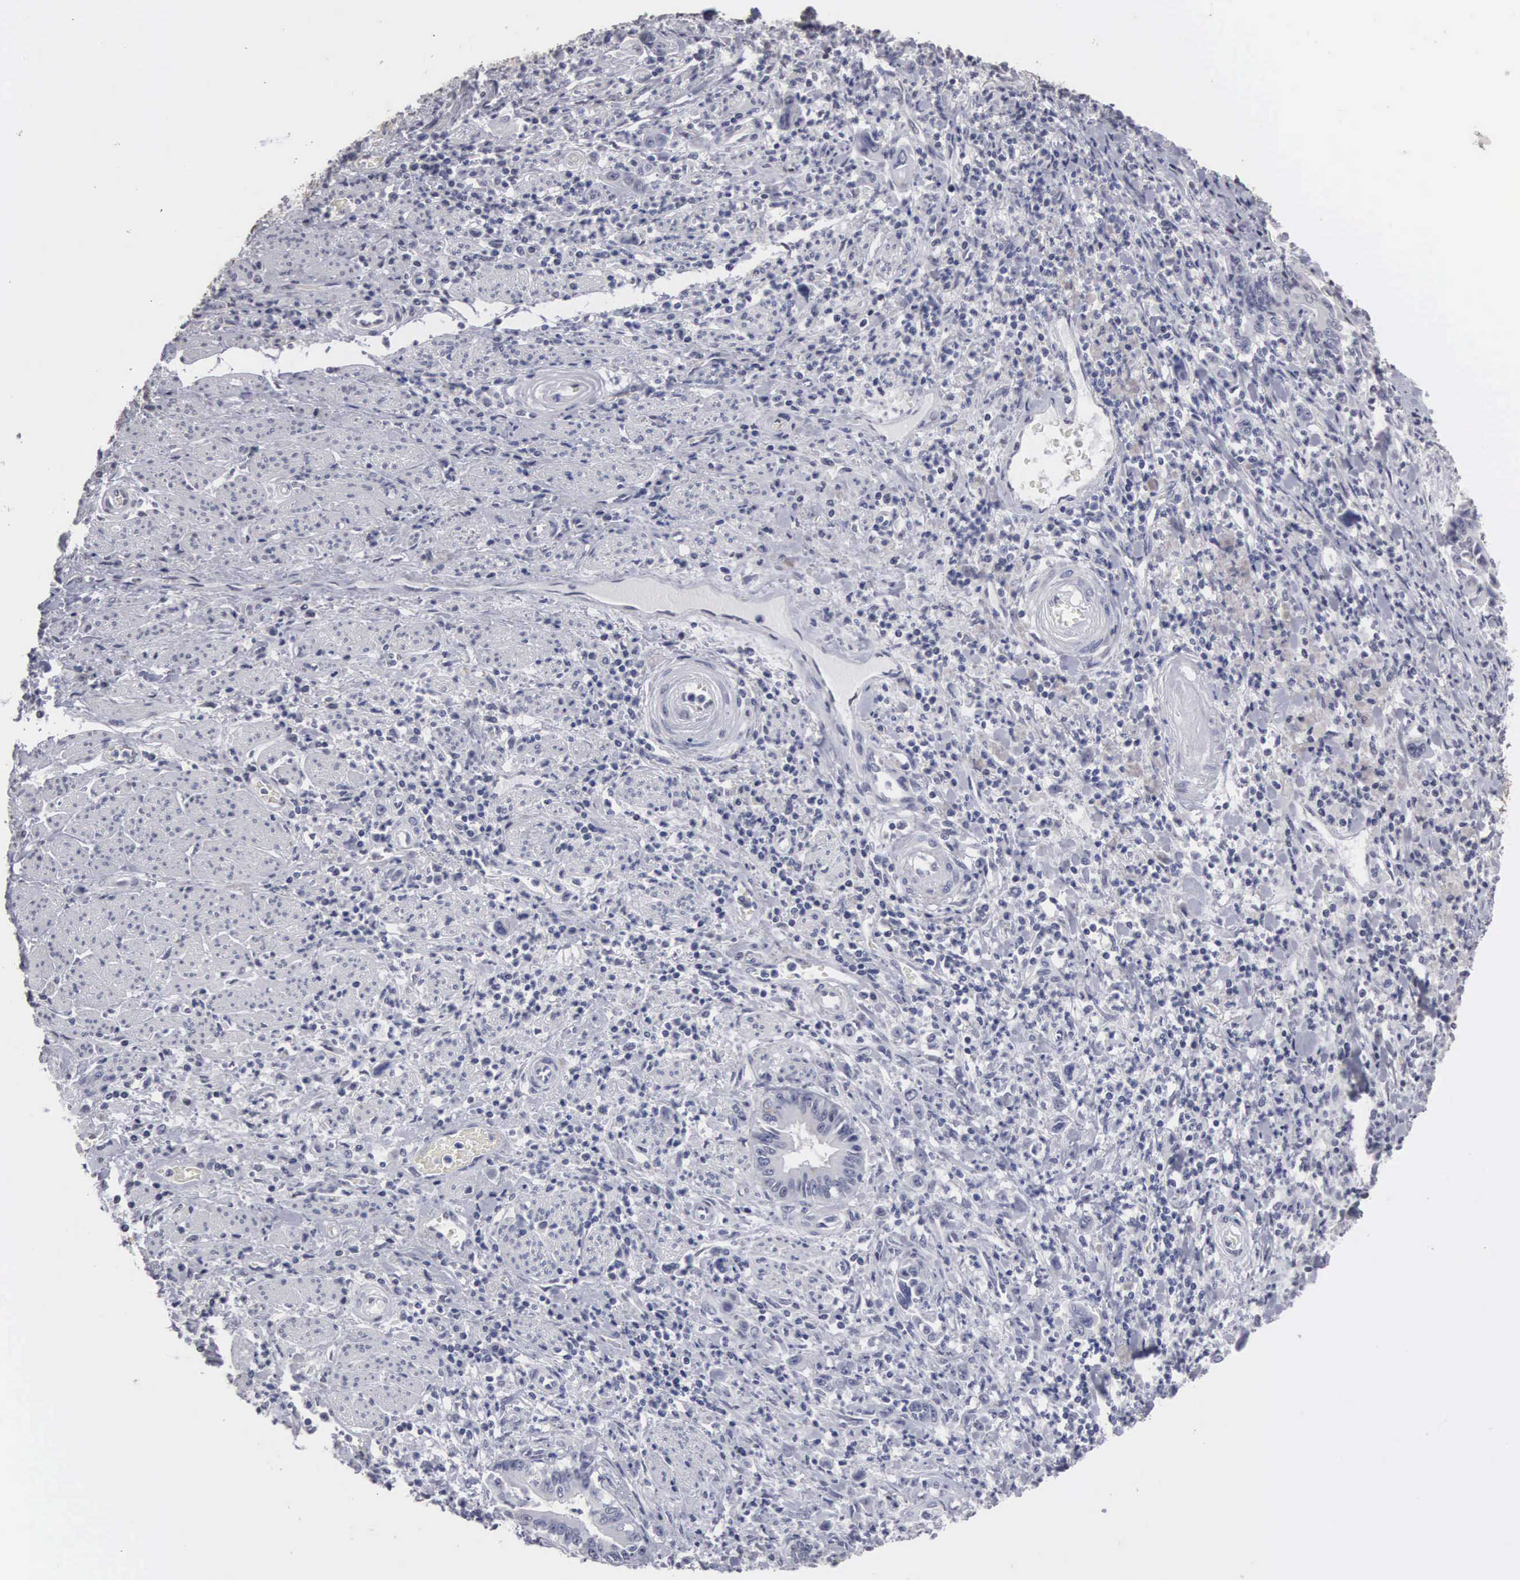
{"staining": {"intensity": "negative", "quantity": "none", "location": "none"}, "tissue": "stomach cancer", "cell_type": "Tumor cells", "image_type": "cancer", "snomed": [{"axis": "morphology", "description": "Adenocarcinoma, NOS"}, {"axis": "topography", "description": "Stomach"}], "caption": "Micrograph shows no protein staining in tumor cells of stomach adenocarcinoma tissue.", "gene": "UPB1", "patient": {"sex": "female", "age": 76}}